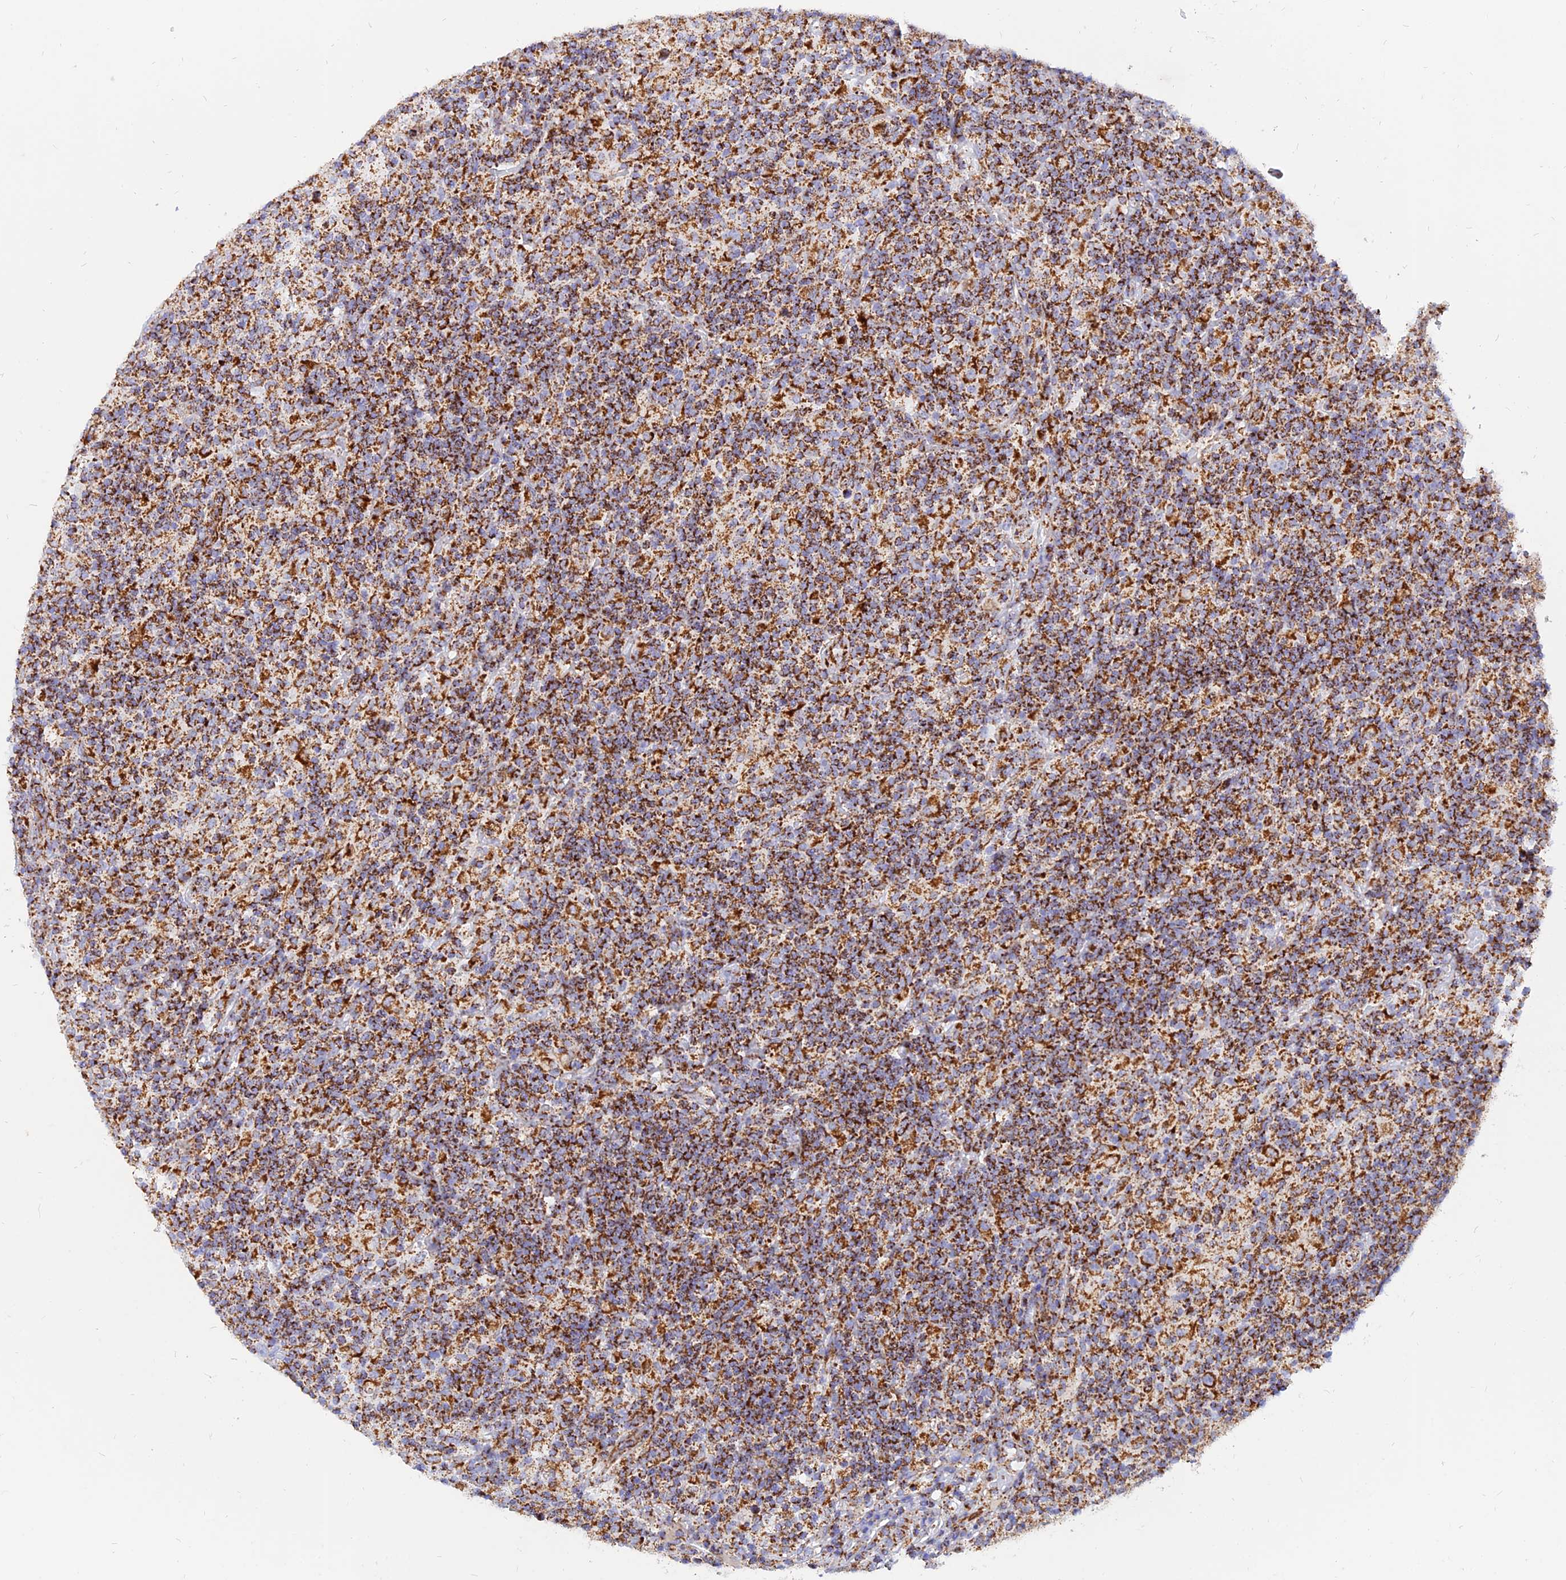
{"staining": {"intensity": "strong", "quantity": ">75%", "location": "cytoplasmic/membranous"}, "tissue": "lymphoma", "cell_type": "Tumor cells", "image_type": "cancer", "snomed": [{"axis": "morphology", "description": "Hodgkin's disease, NOS"}, {"axis": "topography", "description": "Lymph node"}], "caption": "Immunohistochemistry (IHC) histopathology image of human Hodgkin's disease stained for a protein (brown), which reveals high levels of strong cytoplasmic/membranous expression in about >75% of tumor cells.", "gene": "NDUFB6", "patient": {"sex": "male", "age": 70}}